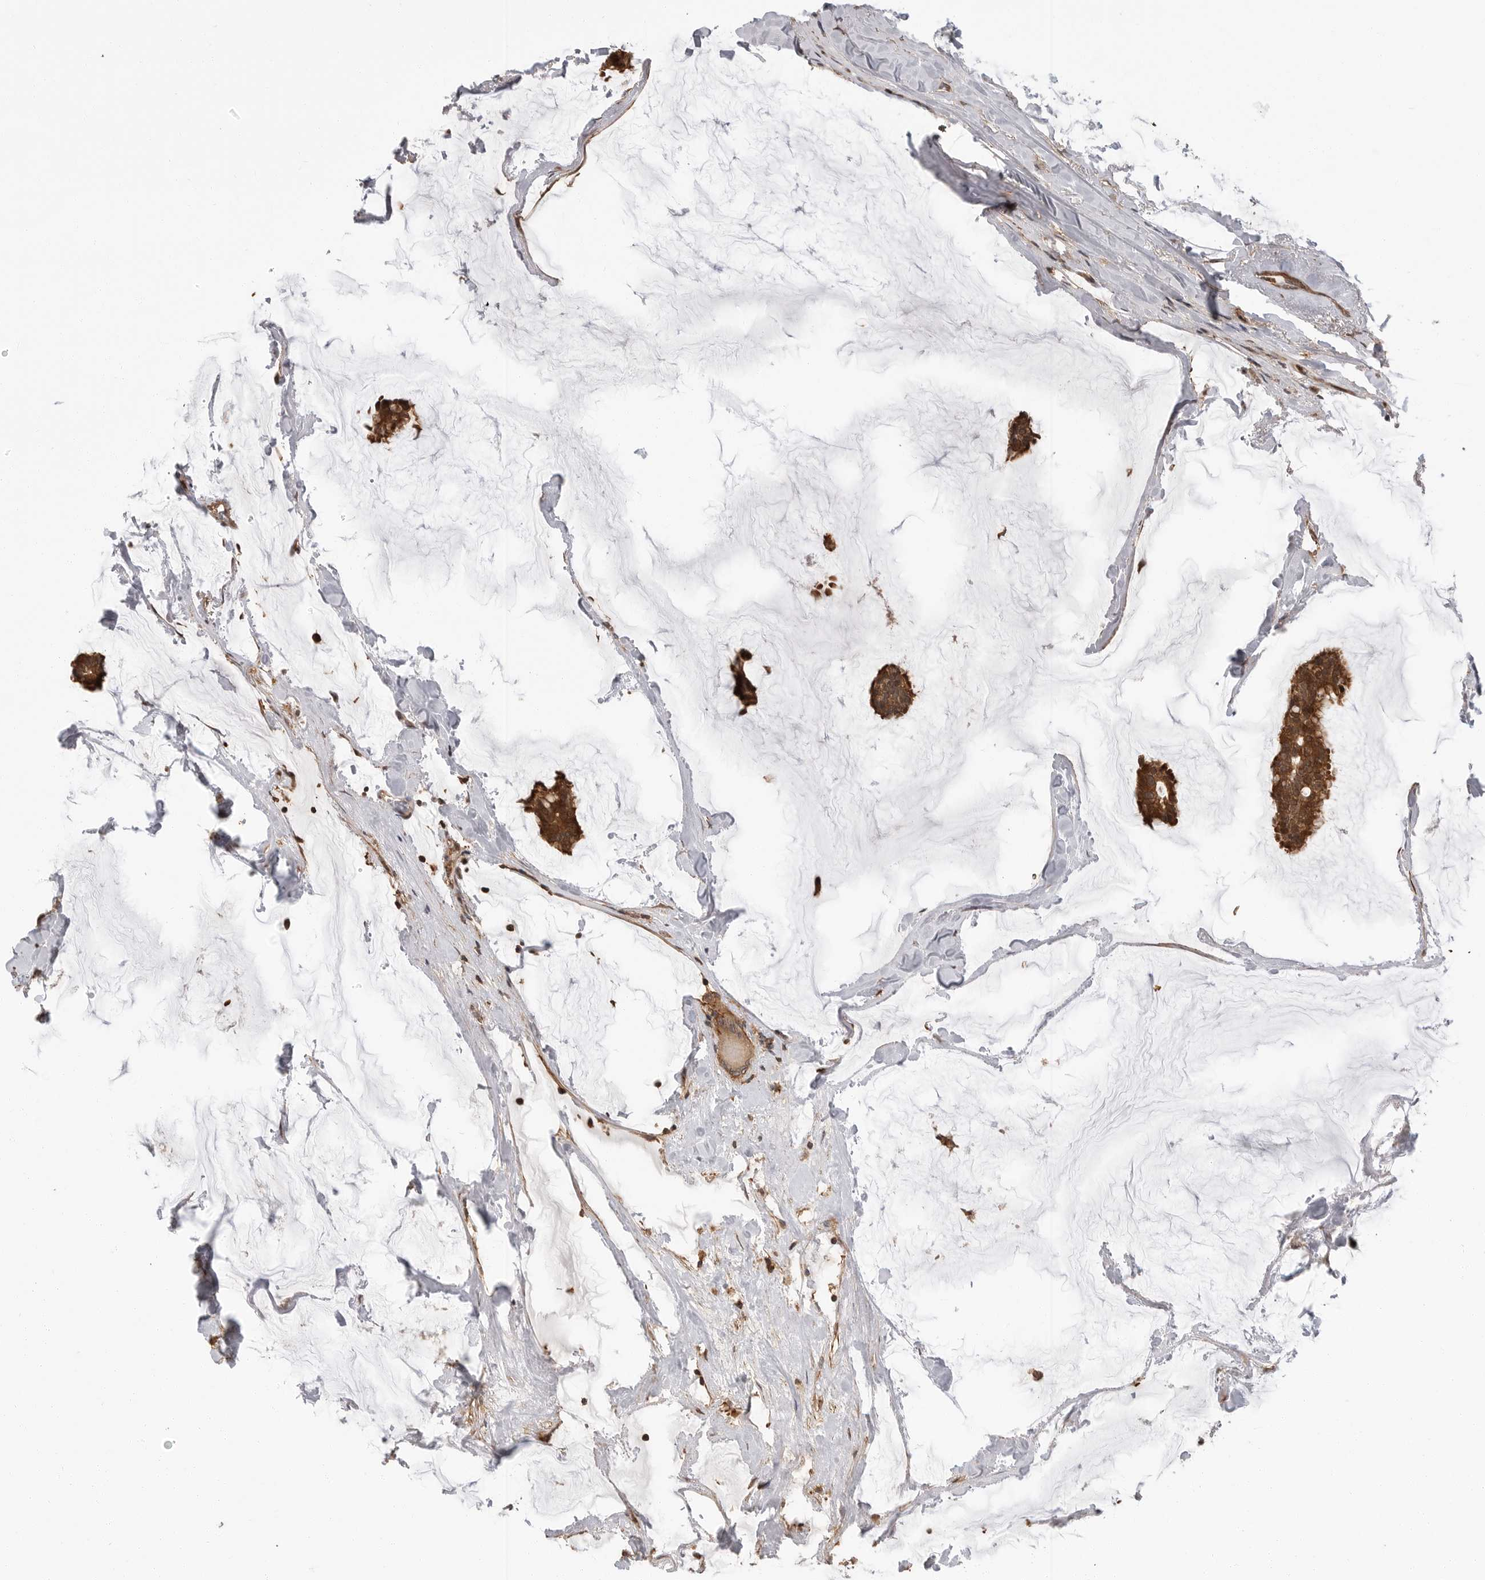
{"staining": {"intensity": "strong", "quantity": ">75%", "location": "cytoplasmic/membranous,nuclear"}, "tissue": "breast cancer", "cell_type": "Tumor cells", "image_type": "cancer", "snomed": [{"axis": "morphology", "description": "Duct carcinoma"}, {"axis": "topography", "description": "Breast"}], "caption": "Breast infiltrating ductal carcinoma stained with a protein marker exhibits strong staining in tumor cells.", "gene": "ERN1", "patient": {"sex": "female", "age": 93}}